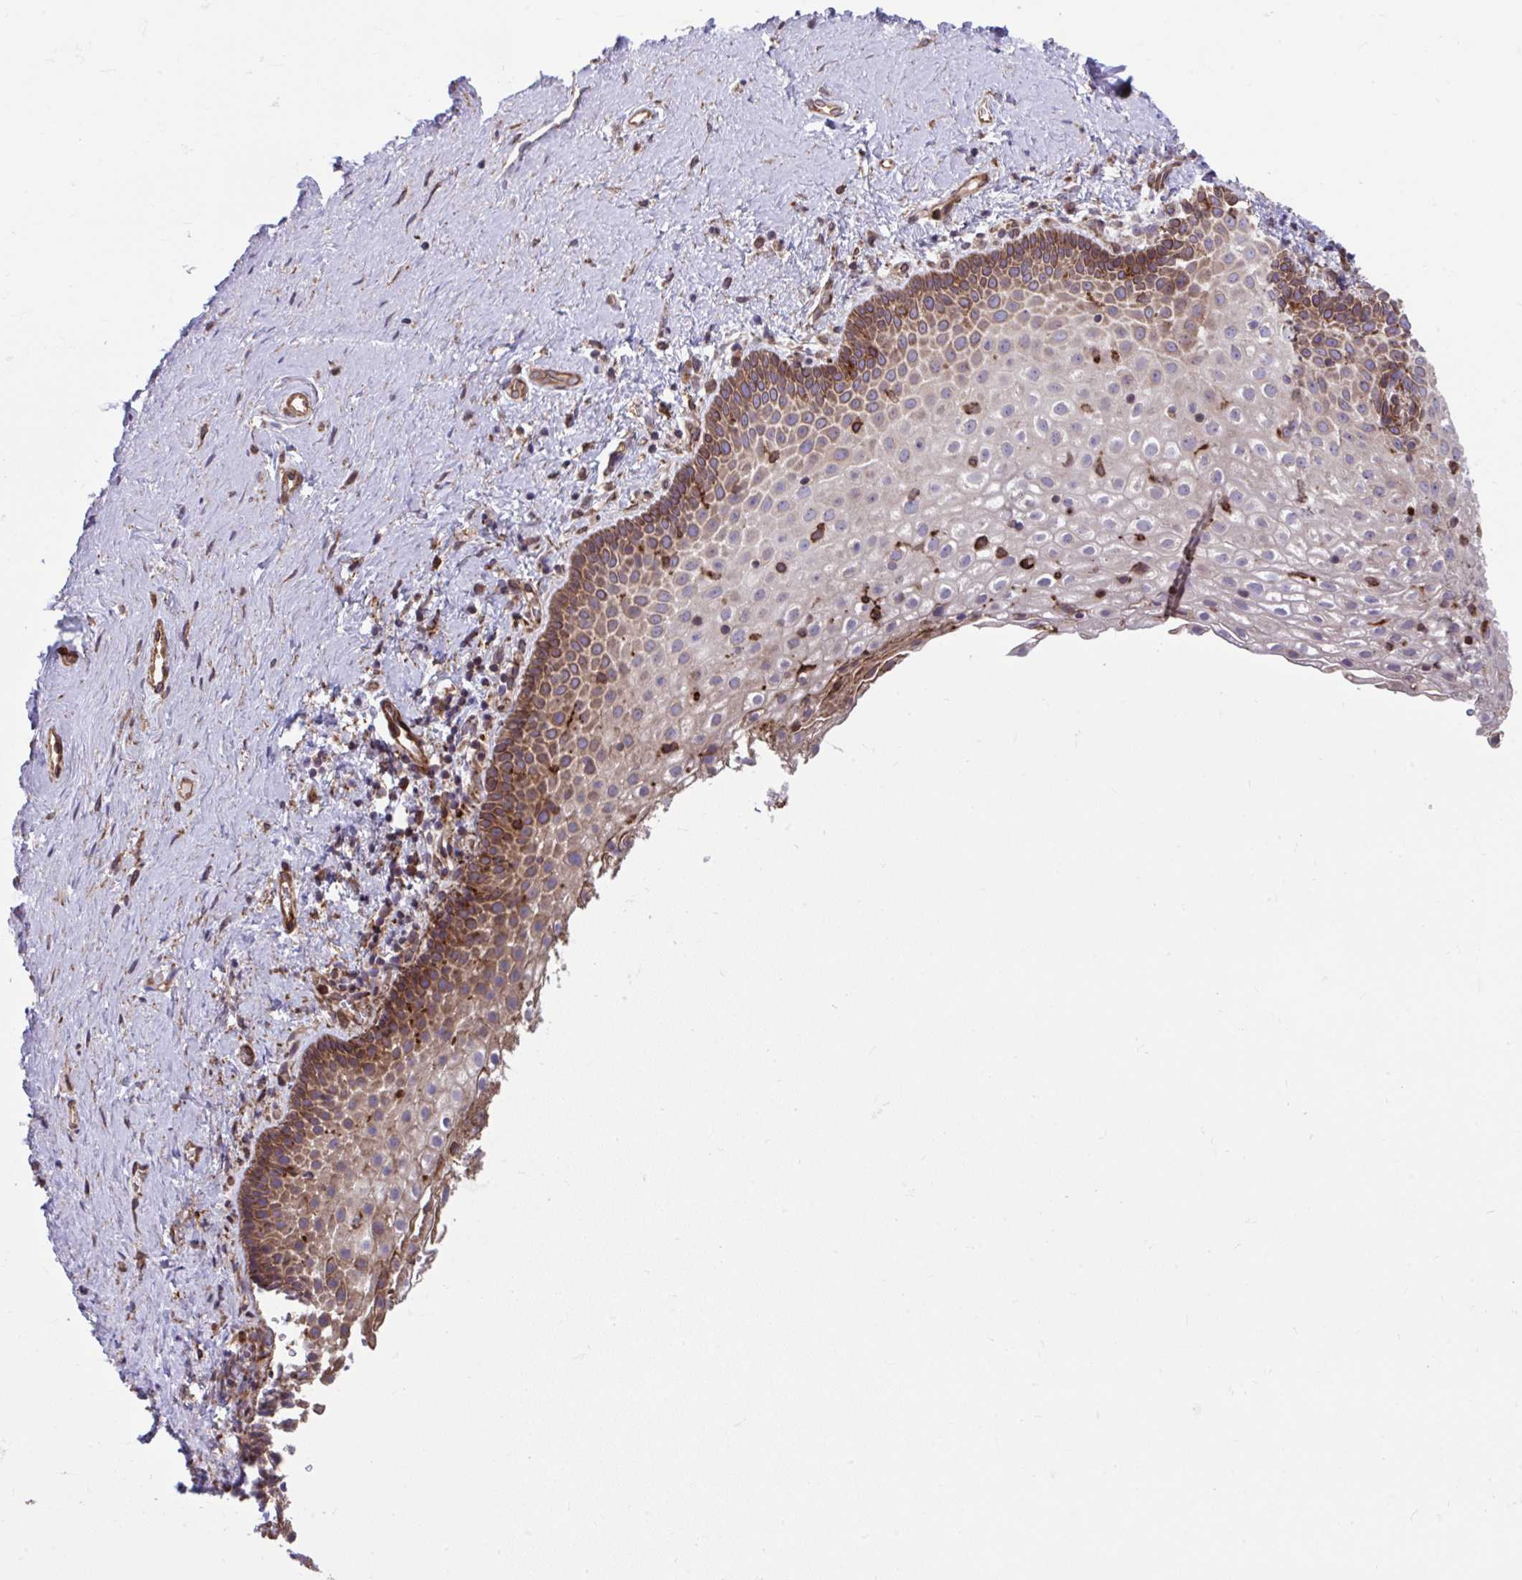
{"staining": {"intensity": "moderate", "quantity": "25%-75%", "location": "cytoplasmic/membranous"}, "tissue": "vagina", "cell_type": "Squamous epithelial cells", "image_type": "normal", "snomed": [{"axis": "morphology", "description": "Normal tissue, NOS"}, {"axis": "topography", "description": "Vagina"}], "caption": "Protein expression analysis of unremarkable human vagina reveals moderate cytoplasmic/membranous staining in about 25%-75% of squamous epithelial cells.", "gene": "STIM2", "patient": {"sex": "female", "age": 61}}